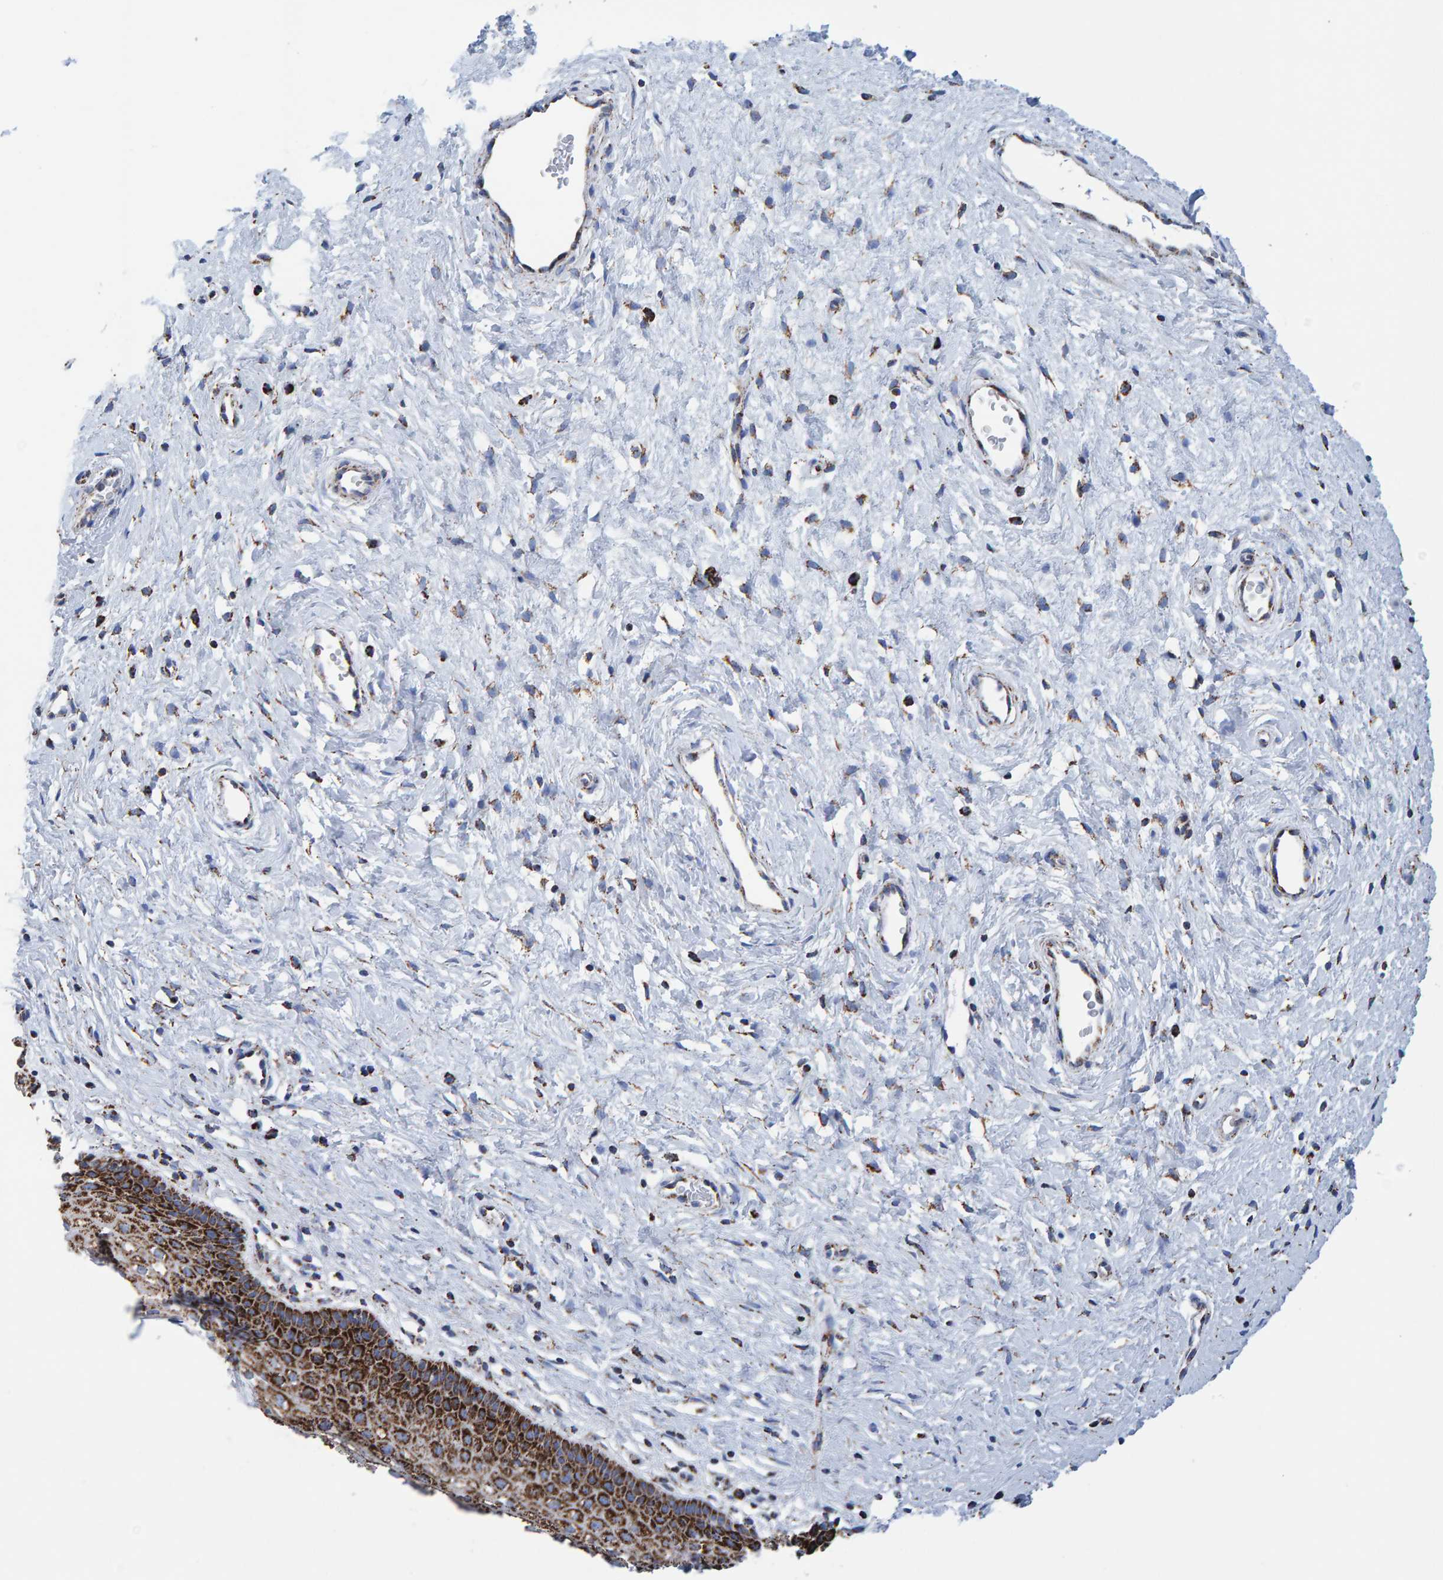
{"staining": {"intensity": "strong", "quantity": ">75%", "location": "cytoplasmic/membranous"}, "tissue": "cervix", "cell_type": "Glandular cells", "image_type": "normal", "snomed": [{"axis": "morphology", "description": "Normal tissue, NOS"}, {"axis": "topography", "description": "Cervix"}], "caption": "Brown immunohistochemical staining in unremarkable human cervix displays strong cytoplasmic/membranous positivity in approximately >75% of glandular cells.", "gene": "ENSG00000262660", "patient": {"sex": "female", "age": 27}}